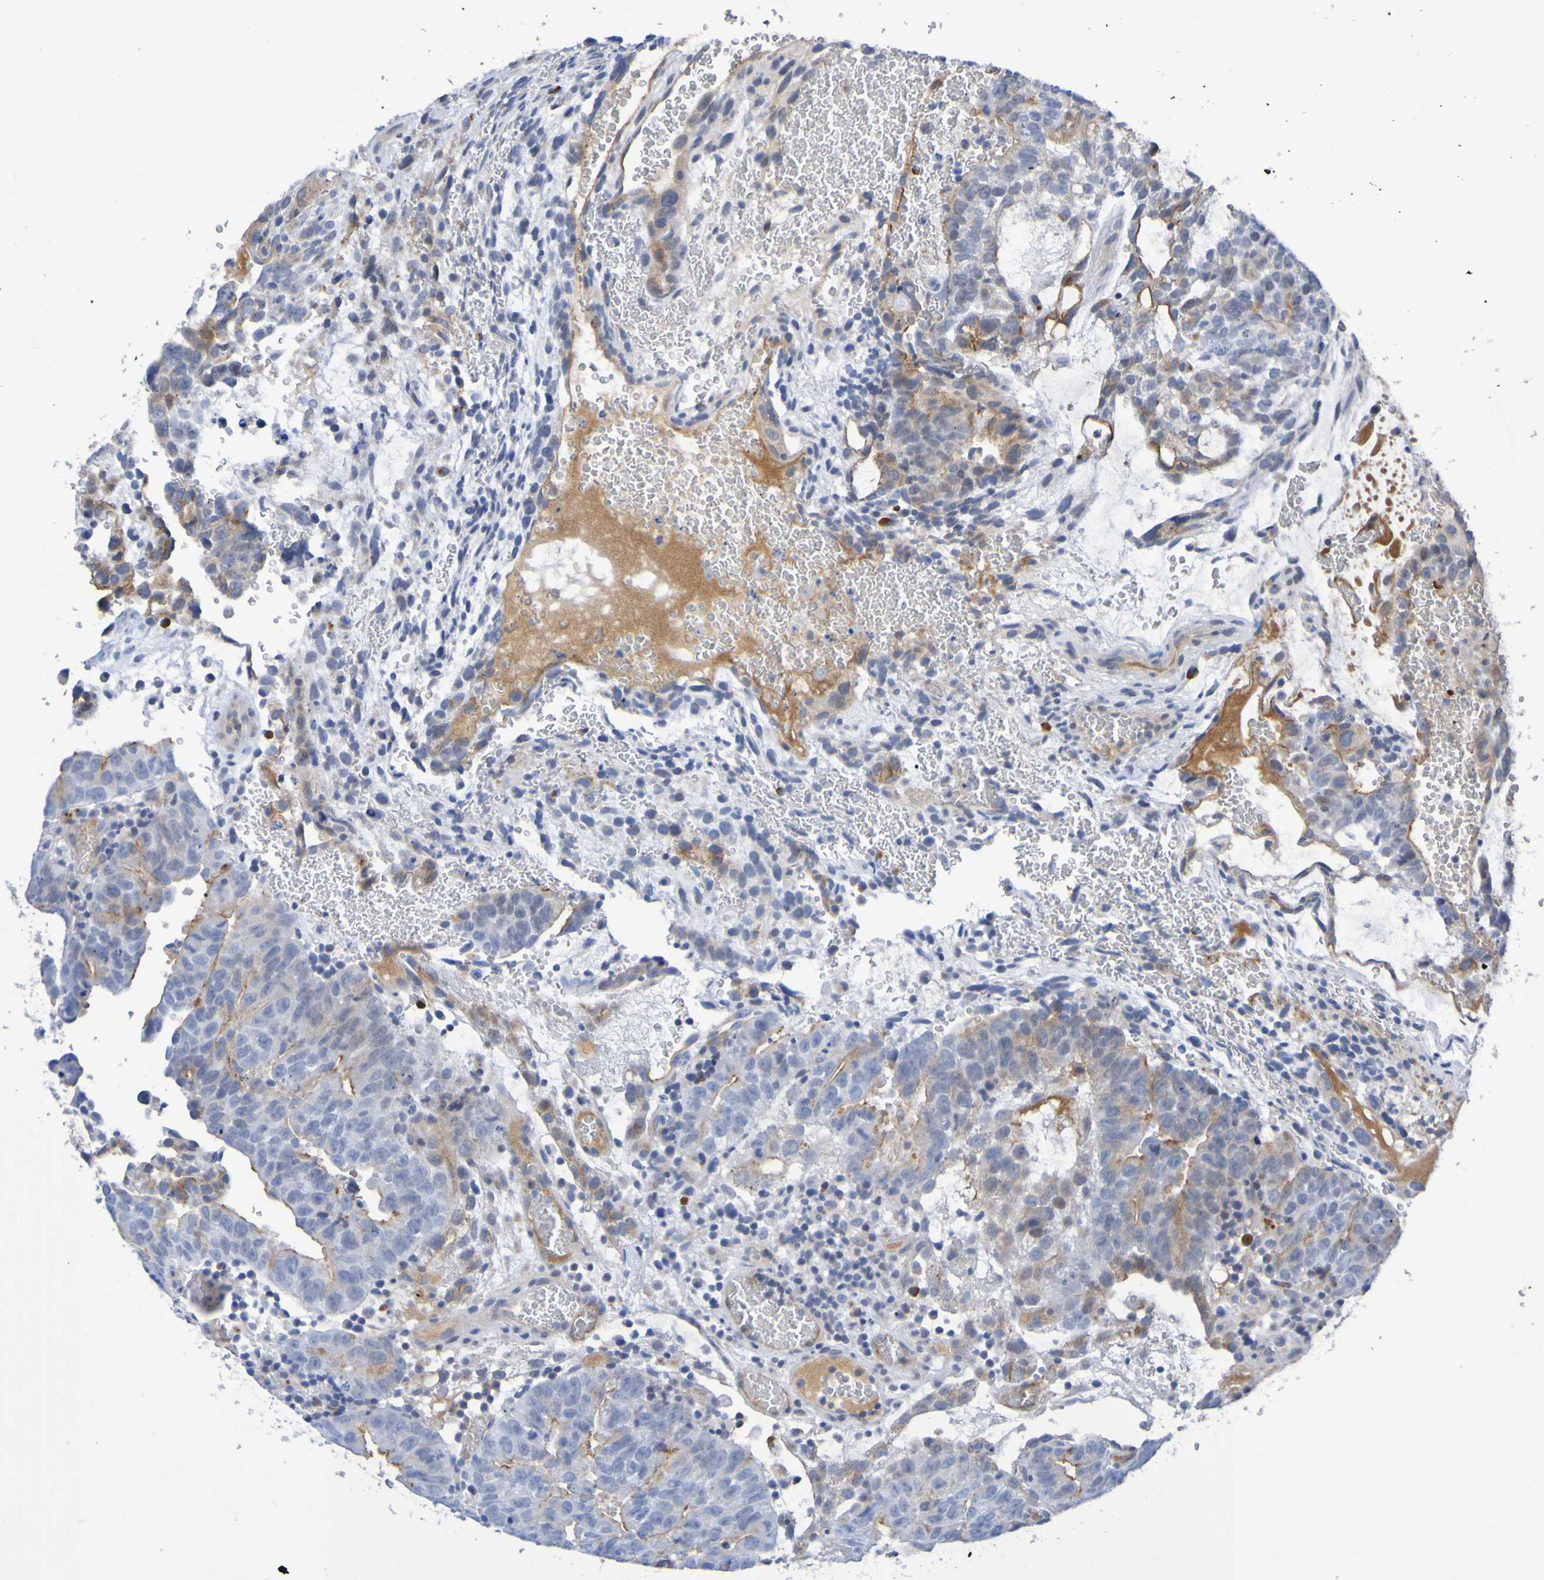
{"staining": {"intensity": "moderate", "quantity": "25%-75%", "location": "cytoplasmic/membranous"}, "tissue": "testis cancer", "cell_type": "Tumor cells", "image_type": "cancer", "snomed": [{"axis": "morphology", "description": "Seminoma, NOS"}, {"axis": "morphology", "description": "Carcinoma, Embryonal, NOS"}, {"axis": "topography", "description": "Testis"}], "caption": "This photomicrograph demonstrates immunohistochemistry (IHC) staining of human testis cancer (seminoma), with medium moderate cytoplasmic/membranous staining in approximately 25%-75% of tumor cells.", "gene": "C11orf24", "patient": {"sex": "male", "age": 52}}